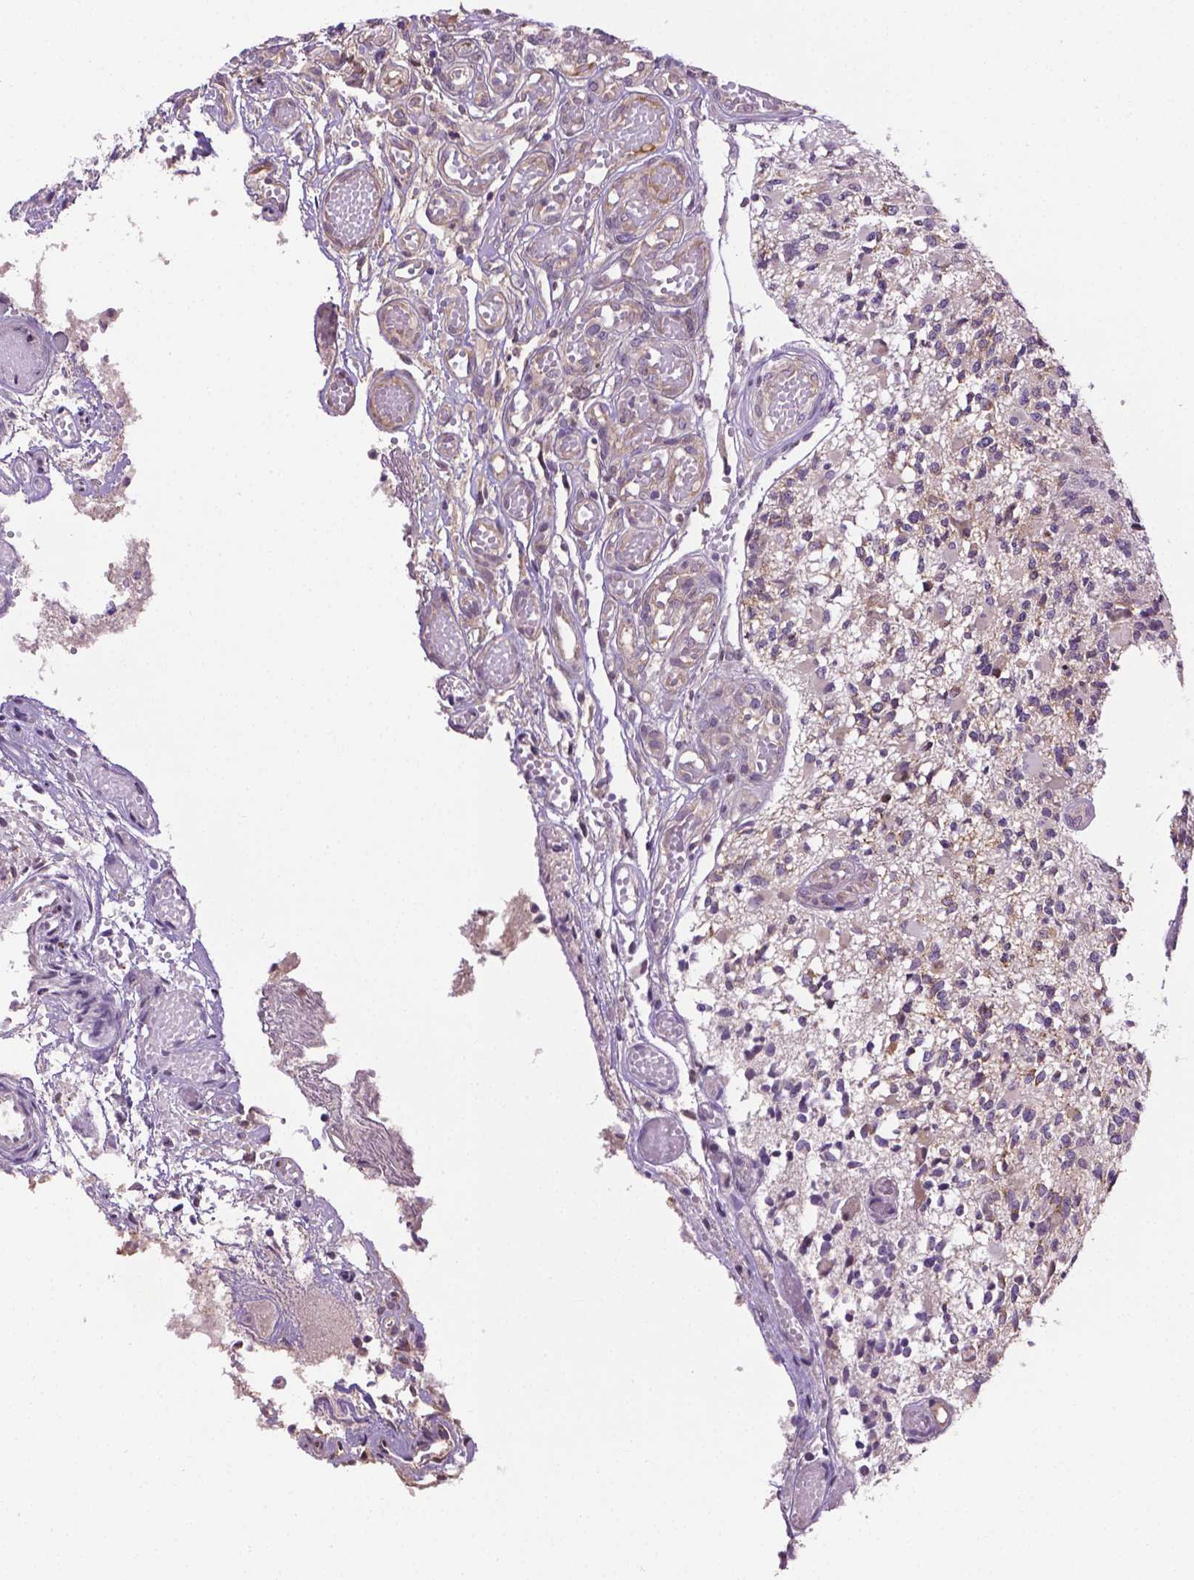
{"staining": {"intensity": "negative", "quantity": "none", "location": "none"}, "tissue": "glioma", "cell_type": "Tumor cells", "image_type": "cancer", "snomed": [{"axis": "morphology", "description": "Glioma, malignant, High grade"}, {"axis": "topography", "description": "Brain"}], "caption": "Tumor cells are negative for protein expression in human glioma. Nuclei are stained in blue.", "gene": "IRF6", "patient": {"sex": "female", "age": 63}}